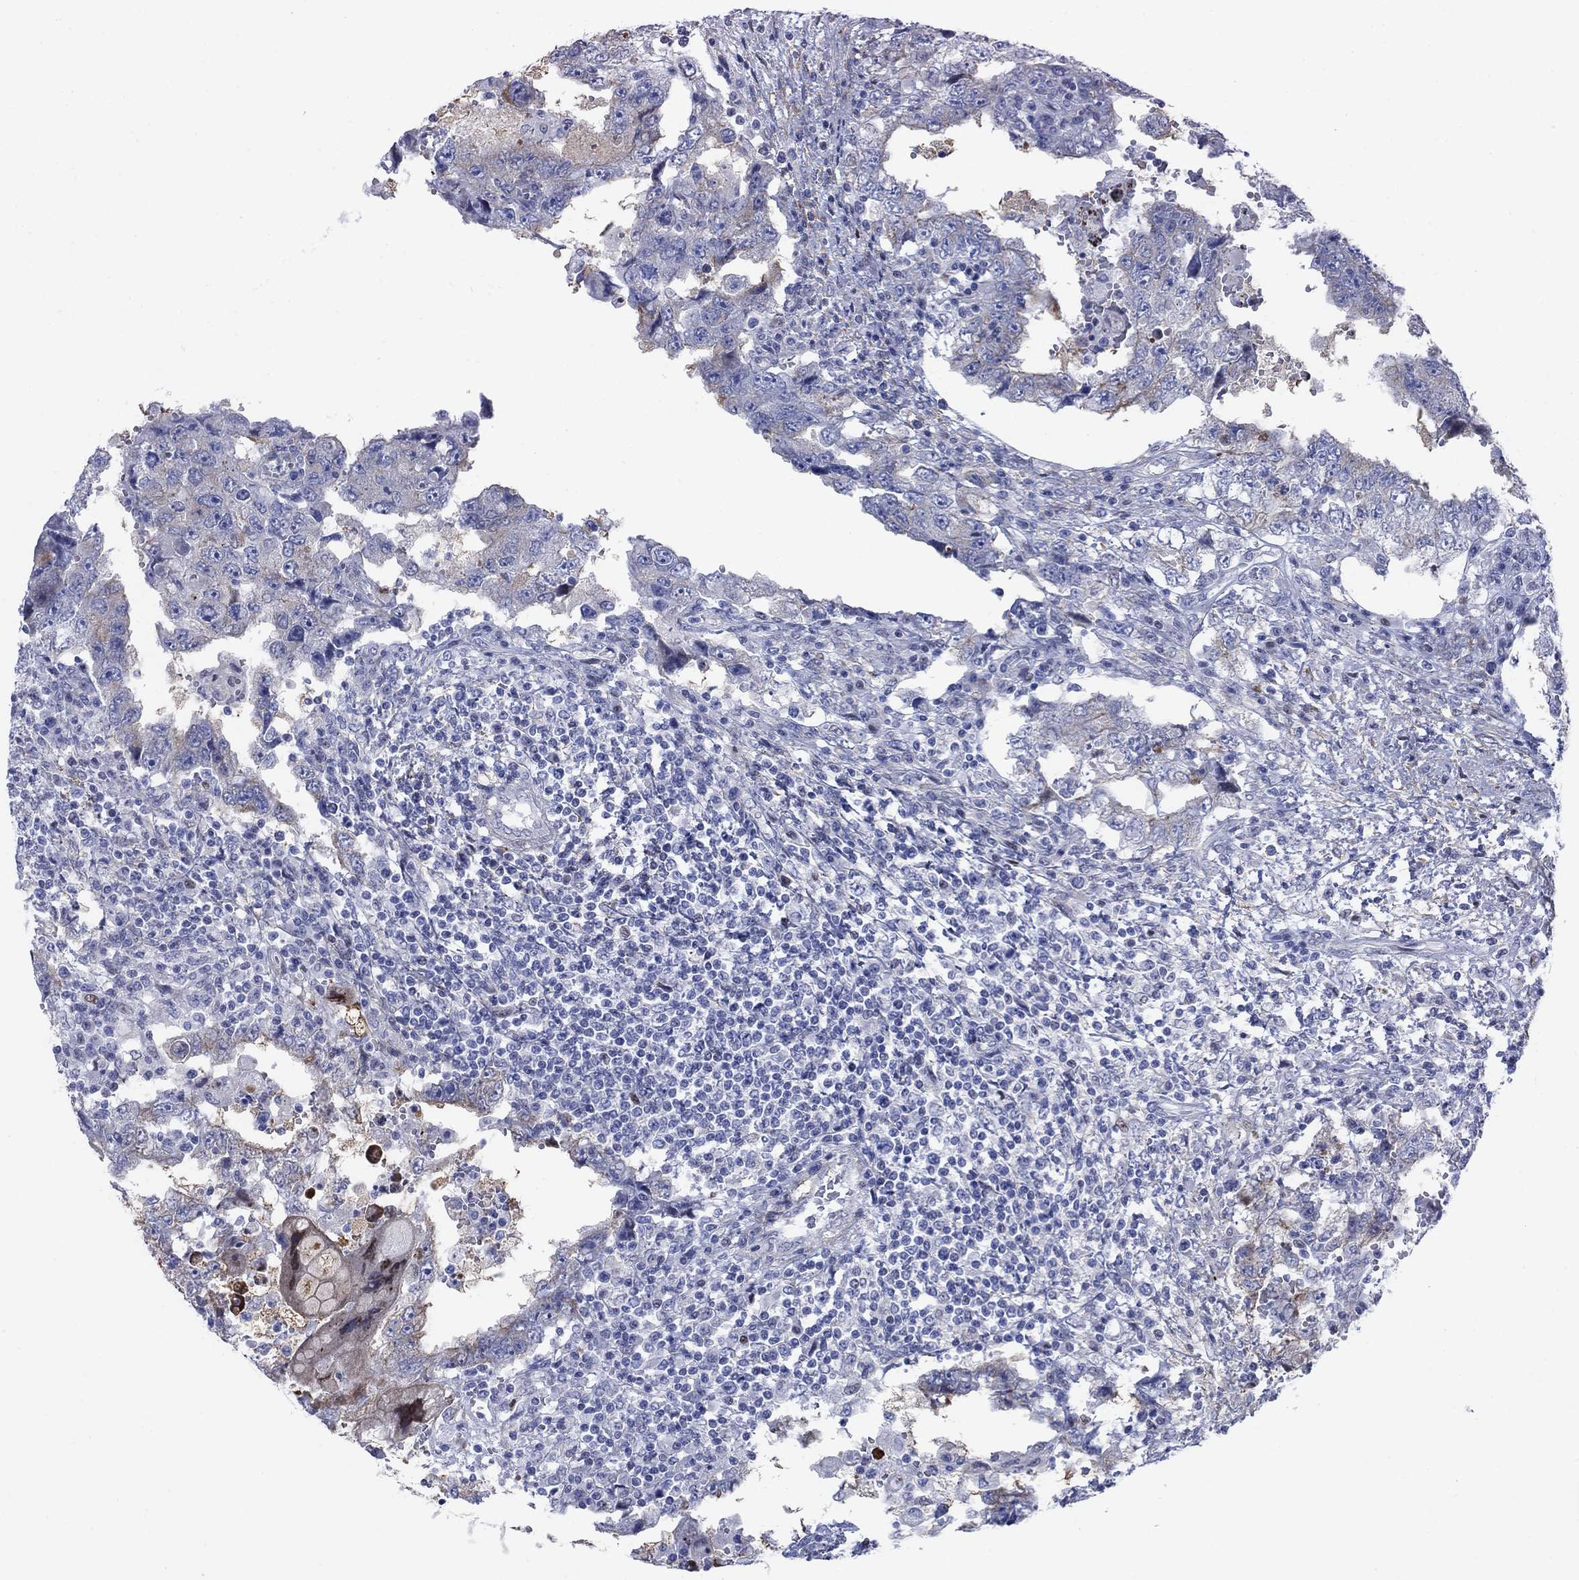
{"staining": {"intensity": "moderate", "quantity": "<25%", "location": "cytoplasmic/membranous"}, "tissue": "testis cancer", "cell_type": "Tumor cells", "image_type": "cancer", "snomed": [{"axis": "morphology", "description": "Carcinoma, Embryonal, NOS"}, {"axis": "topography", "description": "Testis"}], "caption": "A high-resolution image shows IHC staining of testis embryonal carcinoma, which displays moderate cytoplasmic/membranous staining in approximately <25% of tumor cells.", "gene": "MYO3A", "patient": {"sex": "male", "age": 26}}